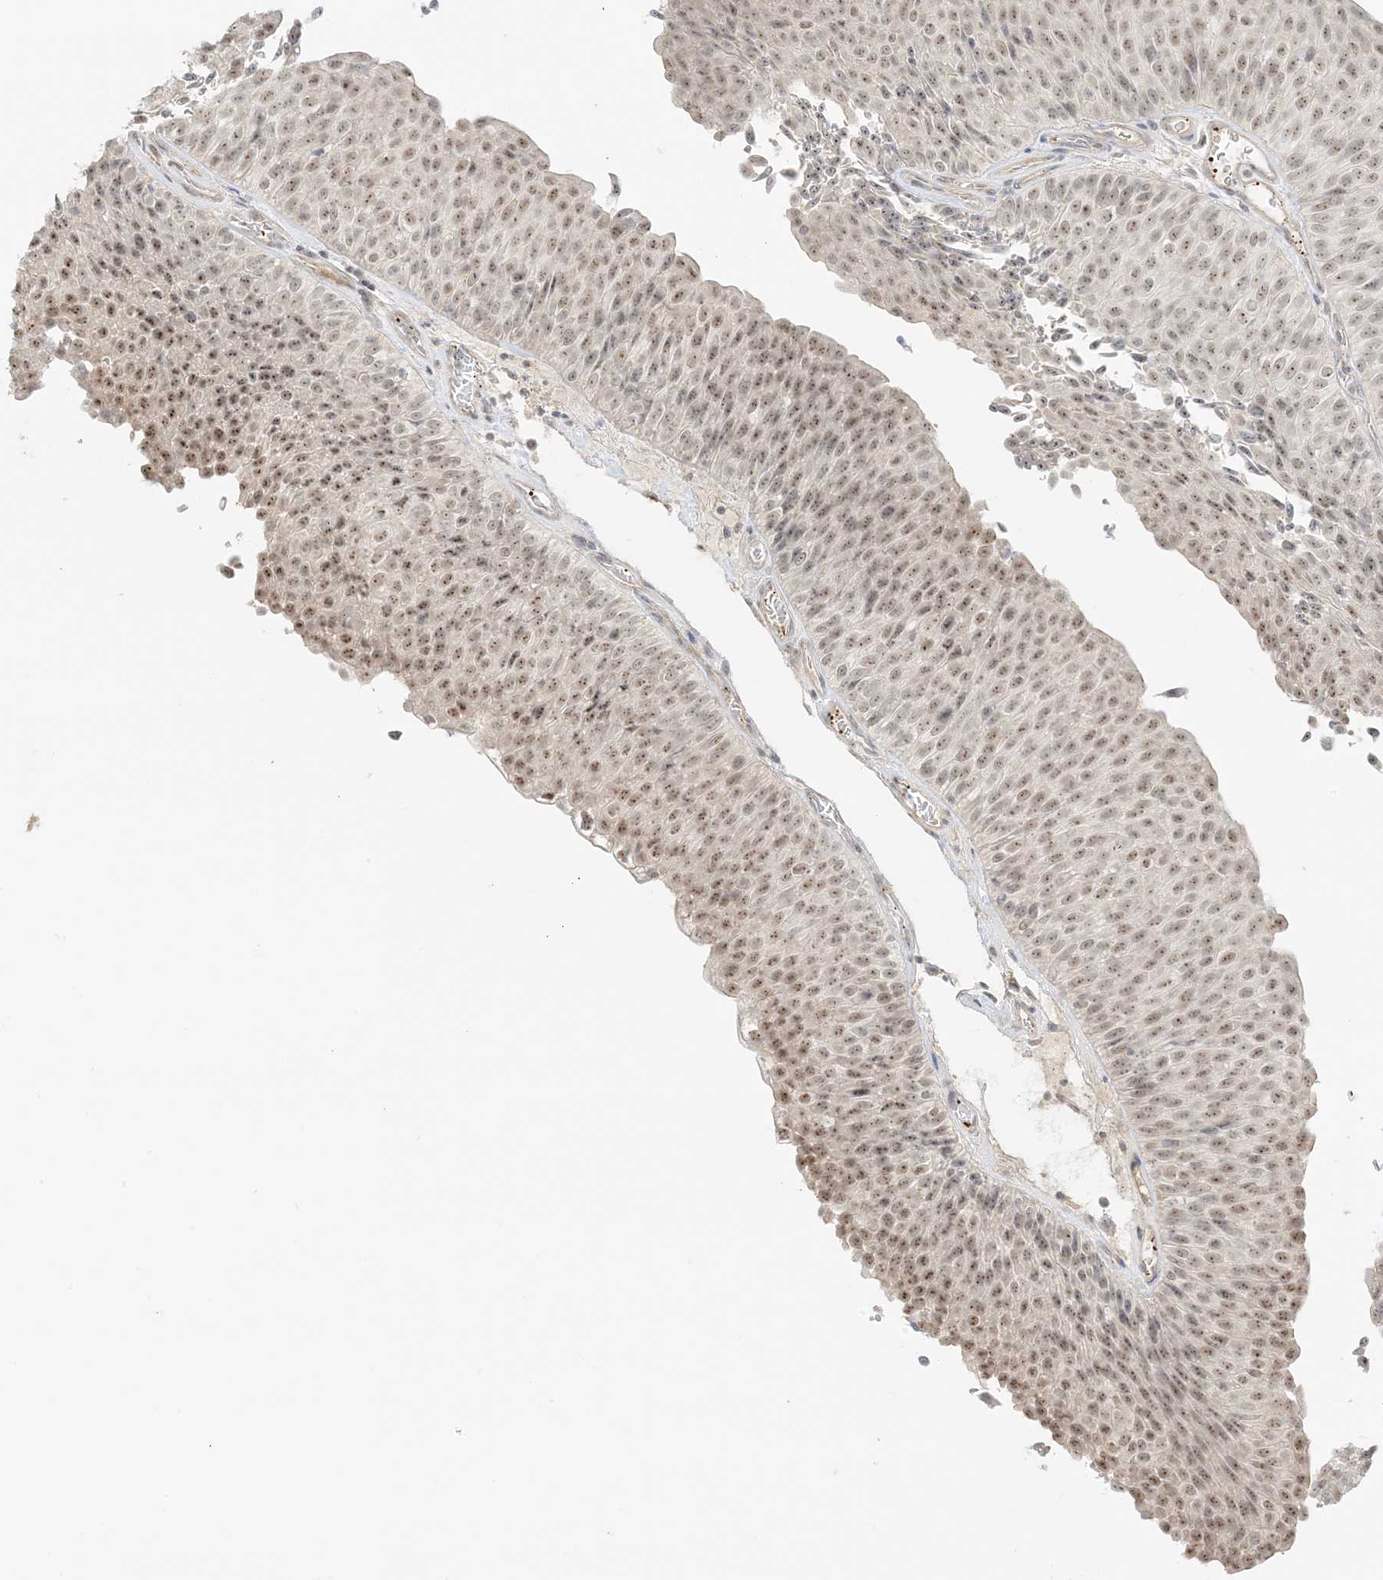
{"staining": {"intensity": "moderate", "quantity": ">75%", "location": "nuclear"}, "tissue": "urothelial cancer", "cell_type": "Tumor cells", "image_type": "cancer", "snomed": [{"axis": "morphology", "description": "Urothelial carcinoma, Low grade"}, {"axis": "topography", "description": "Urinary bladder"}], "caption": "Approximately >75% of tumor cells in human urothelial cancer display moderate nuclear protein staining as visualized by brown immunohistochemical staining.", "gene": "ETAA1", "patient": {"sex": "male", "age": 78}}